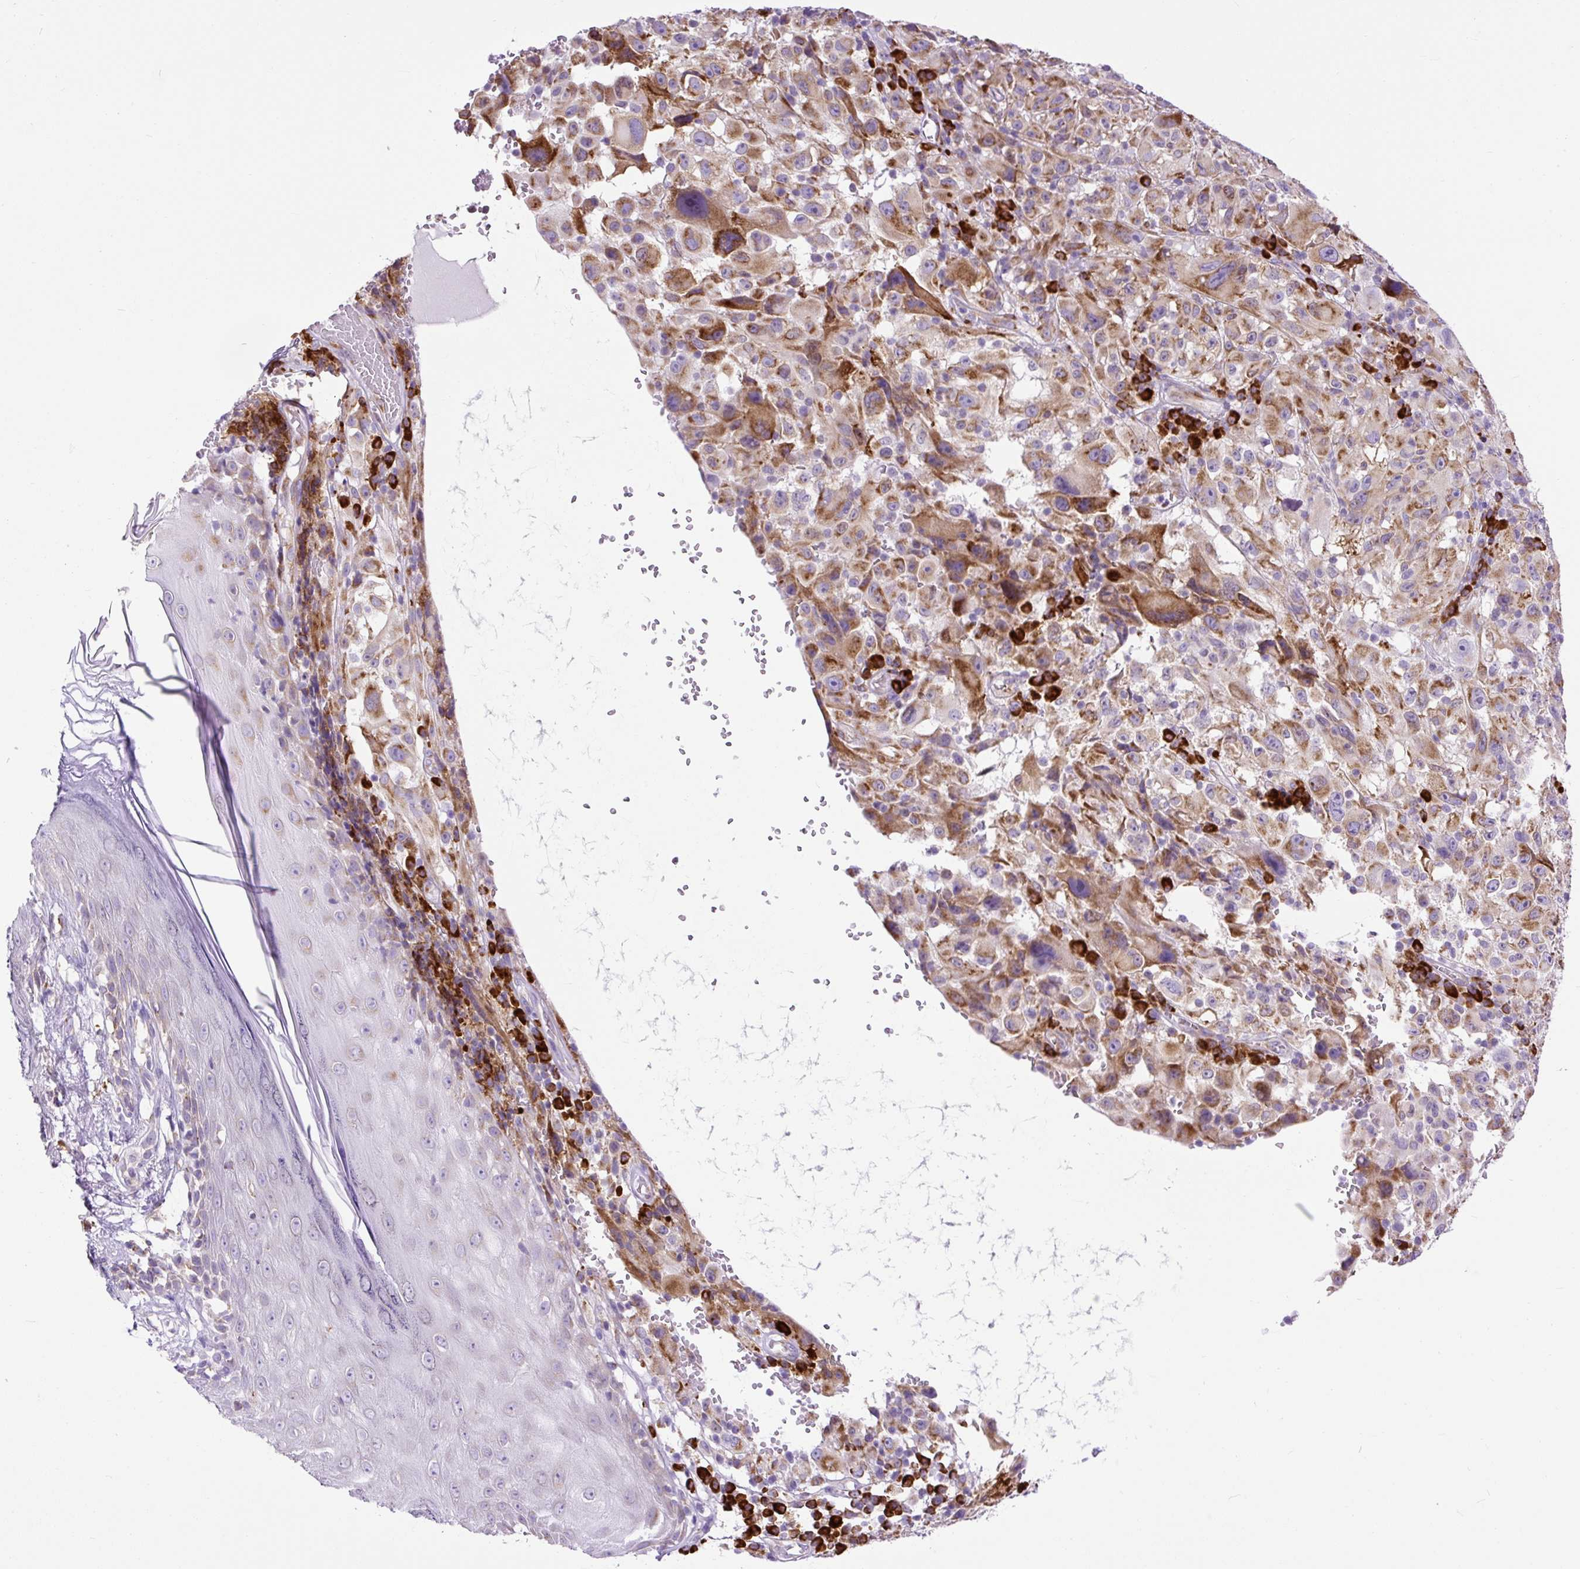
{"staining": {"intensity": "moderate", "quantity": ">75%", "location": "cytoplasmic/membranous"}, "tissue": "melanoma", "cell_type": "Tumor cells", "image_type": "cancer", "snomed": [{"axis": "morphology", "description": "Malignant melanoma, NOS"}, {"axis": "topography", "description": "Skin"}], "caption": "A high-resolution histopathology image shows immunohistochemistry (IHC) staining of melanoma, which displays moderate cytoplasmic/membranous staining in approximately >75% of tumor cells. The protein is stained brown, and the nuclei are stained in blue (DAB (3,3'-diaminobenzidine) IHC with brightfield microscopy, high magnification).", "gene": "DDOST", "patient": {"sex": "female", "age": 71}}